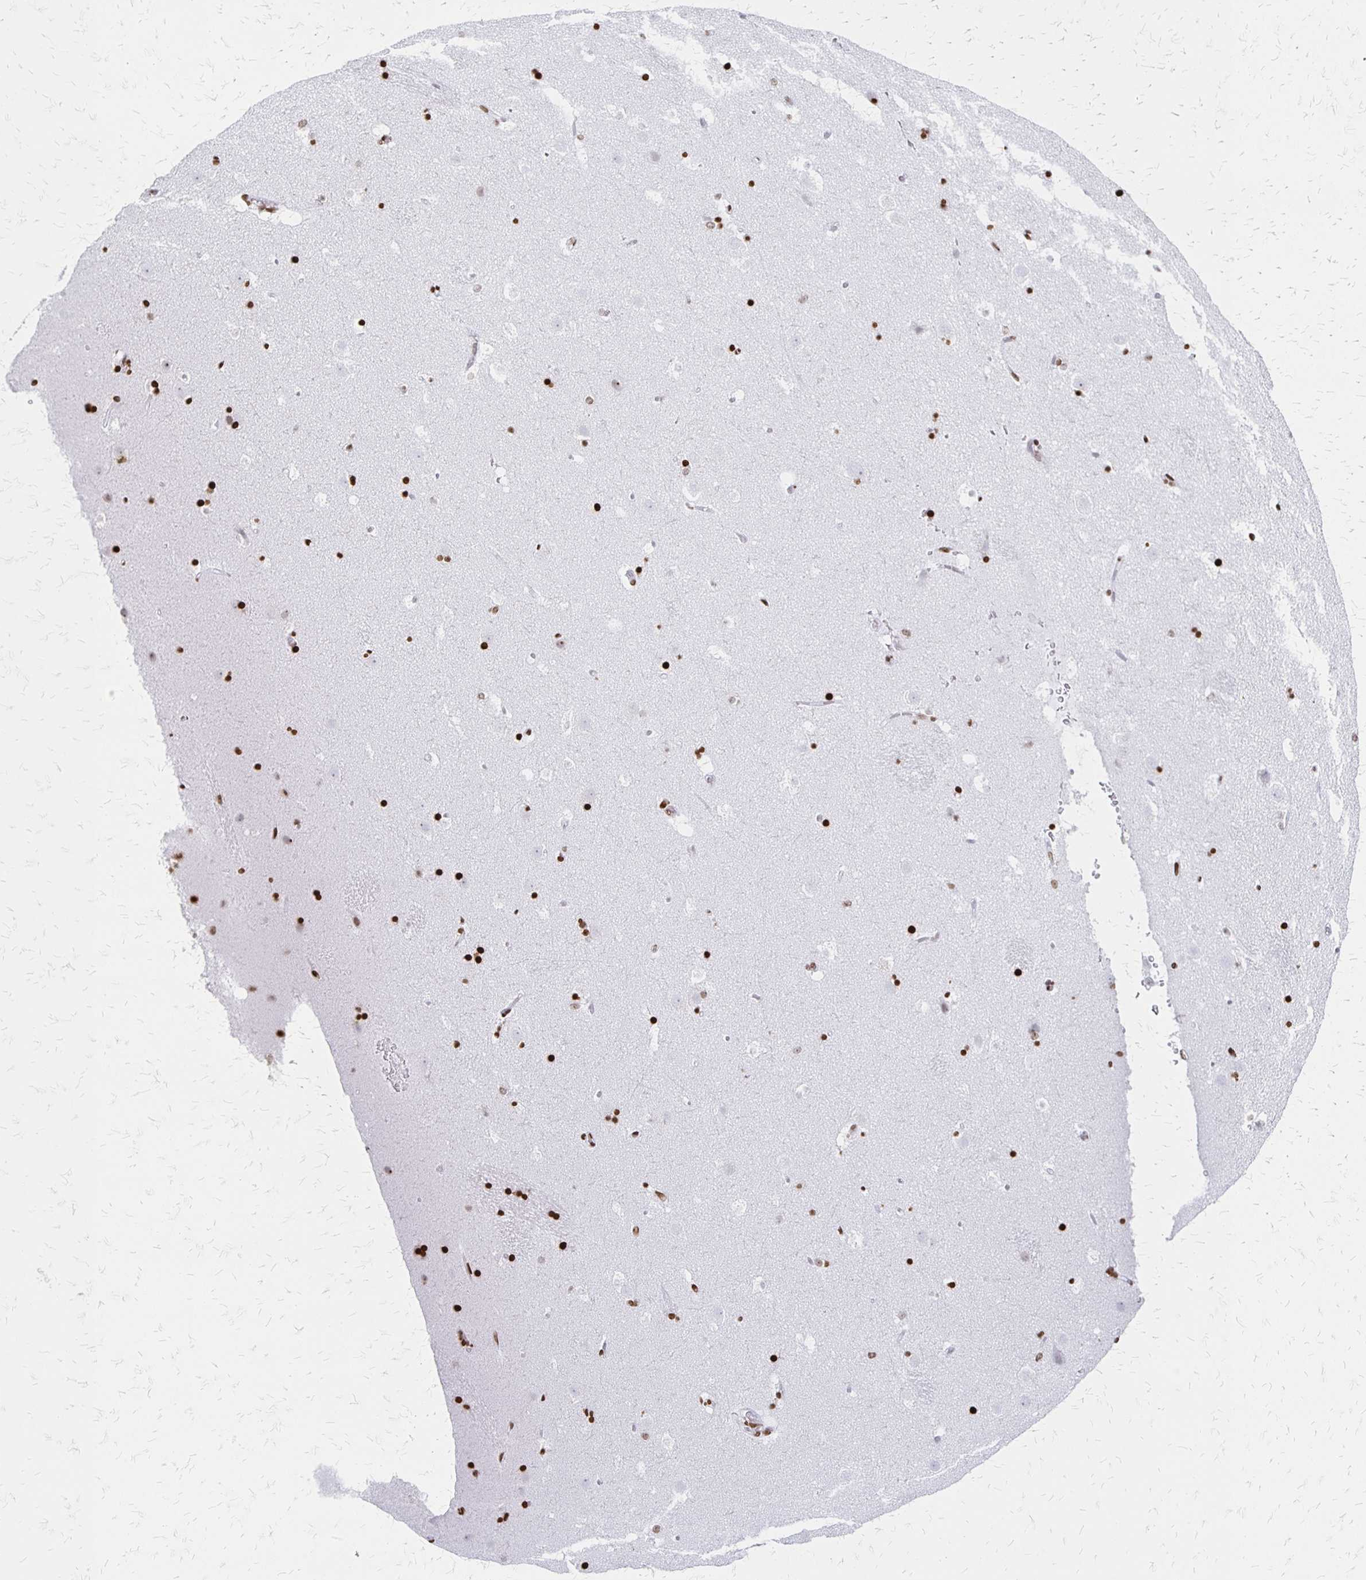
{"staining": {"intensity": "strong", "quantity": "25%-75%", "location": "nuclear"}, "tissue": "caudate", "cell_type": "Glial cells", "image_type": "normal", "snomed": [{"axis": "morphology", "description": "Normal tissue, NOS"}, {"axis": "topography", "description": "Lateral ventricle wall"}], "caption": "Immunohistochemical staining of benign caudate demonstrates strong nuclear protein staining in approximately 25%-75% of glial cells.", "gene": "ZNF280C", "patient": {"sex": "male", "age": 37}}